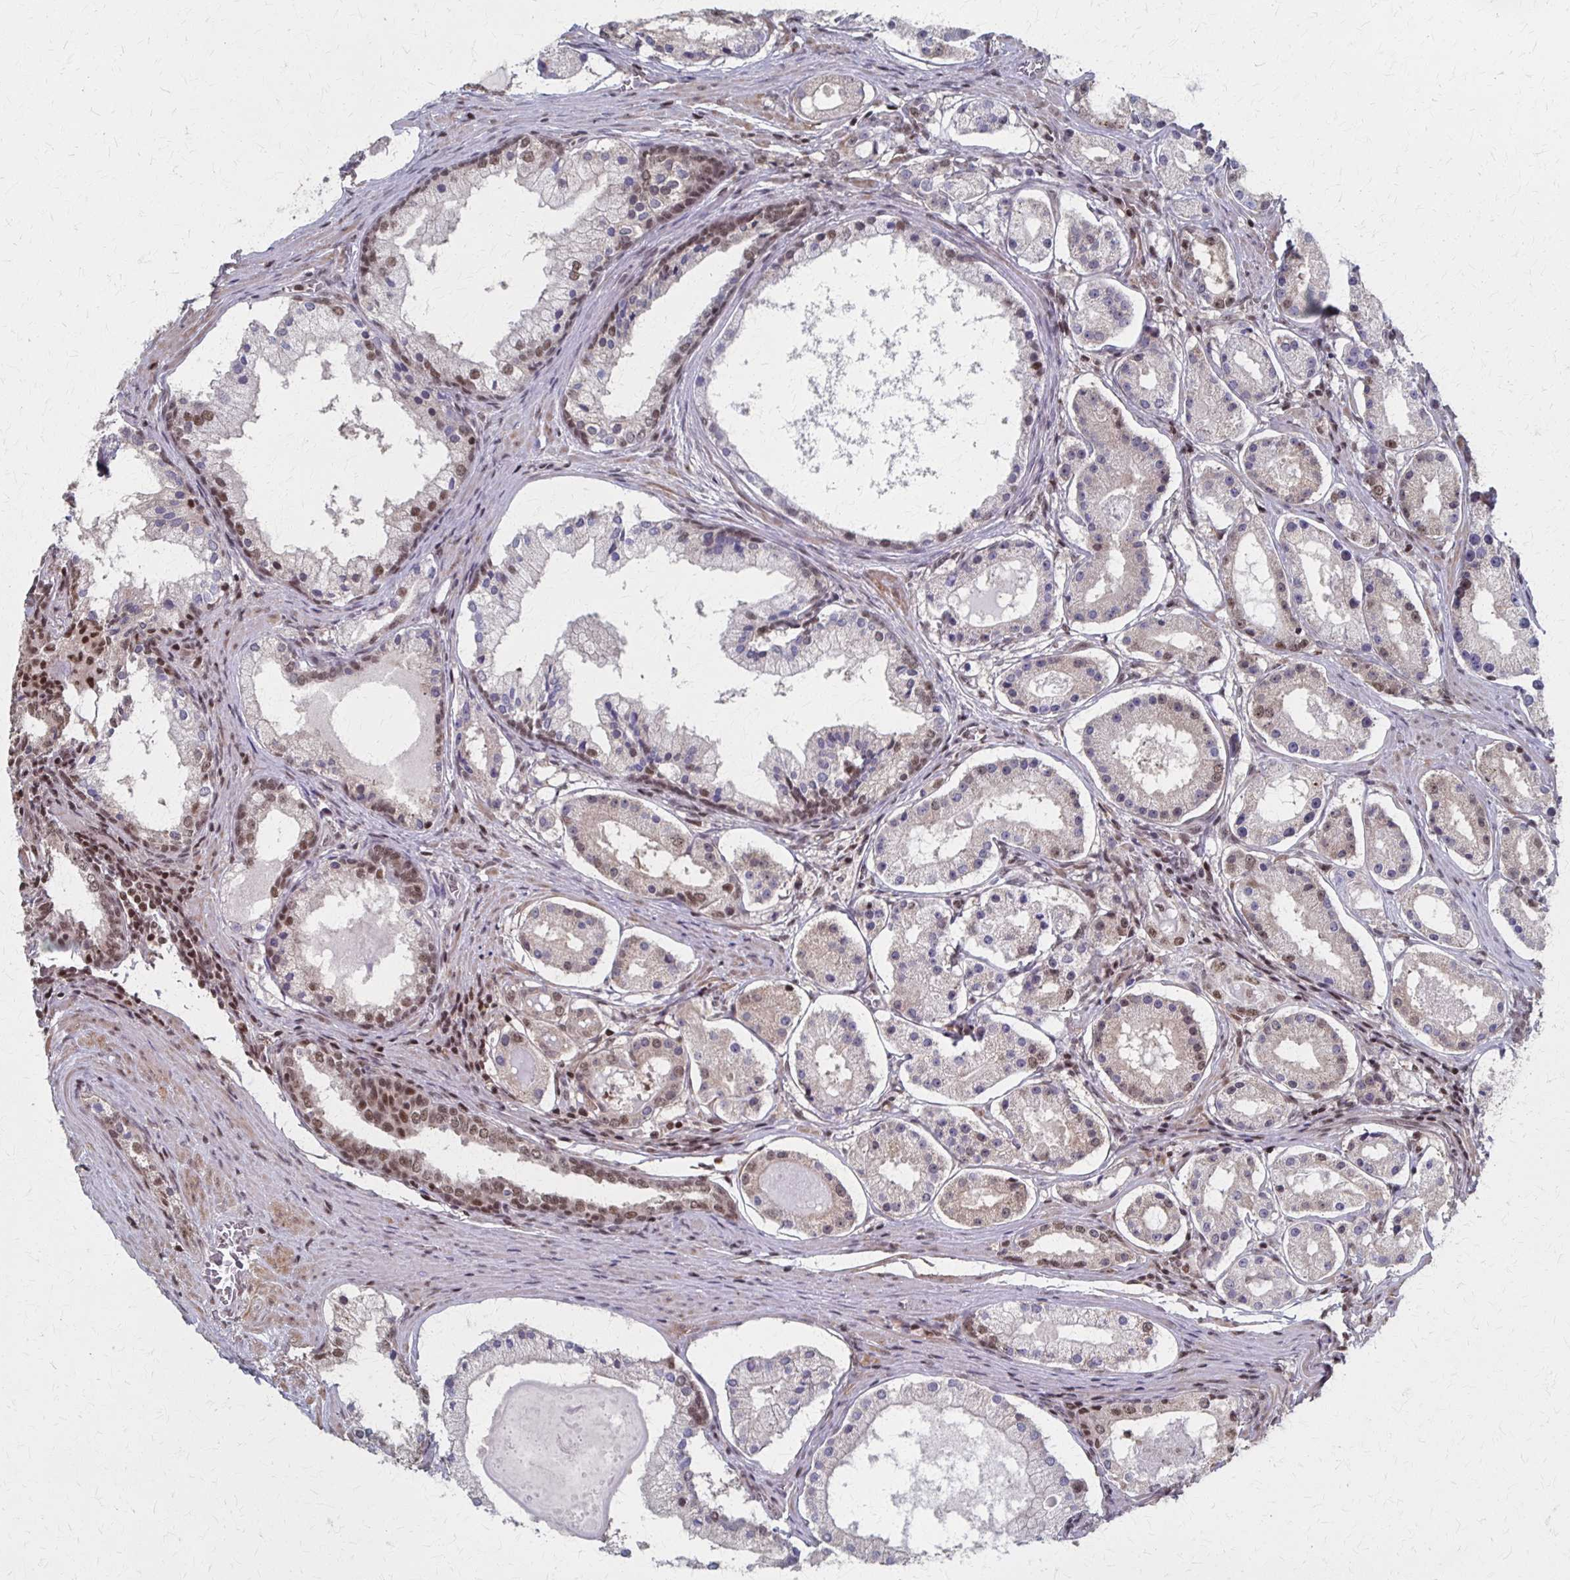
{"staining": {"intensity": "weak", "quantity": "<25%", "location": "cytoplasmic/membranous,nuclear"}, "tissue": "prostate cancer", "cell_type": "Tumor cells", "image_type": "cancer", "snomed": [{"axis": "morphology", "description": "Adenocarcinoma, Low grade"}, {"axis": "topography", "description": "Prostate"}], "caption": "DAB immunohistochemical staining of human adenocarcinoma (low-grade) (prostate) shows no significant staining in tumor cells.", "gene": "GTF2B", "patient": {"sex": "male", "age": 57}}